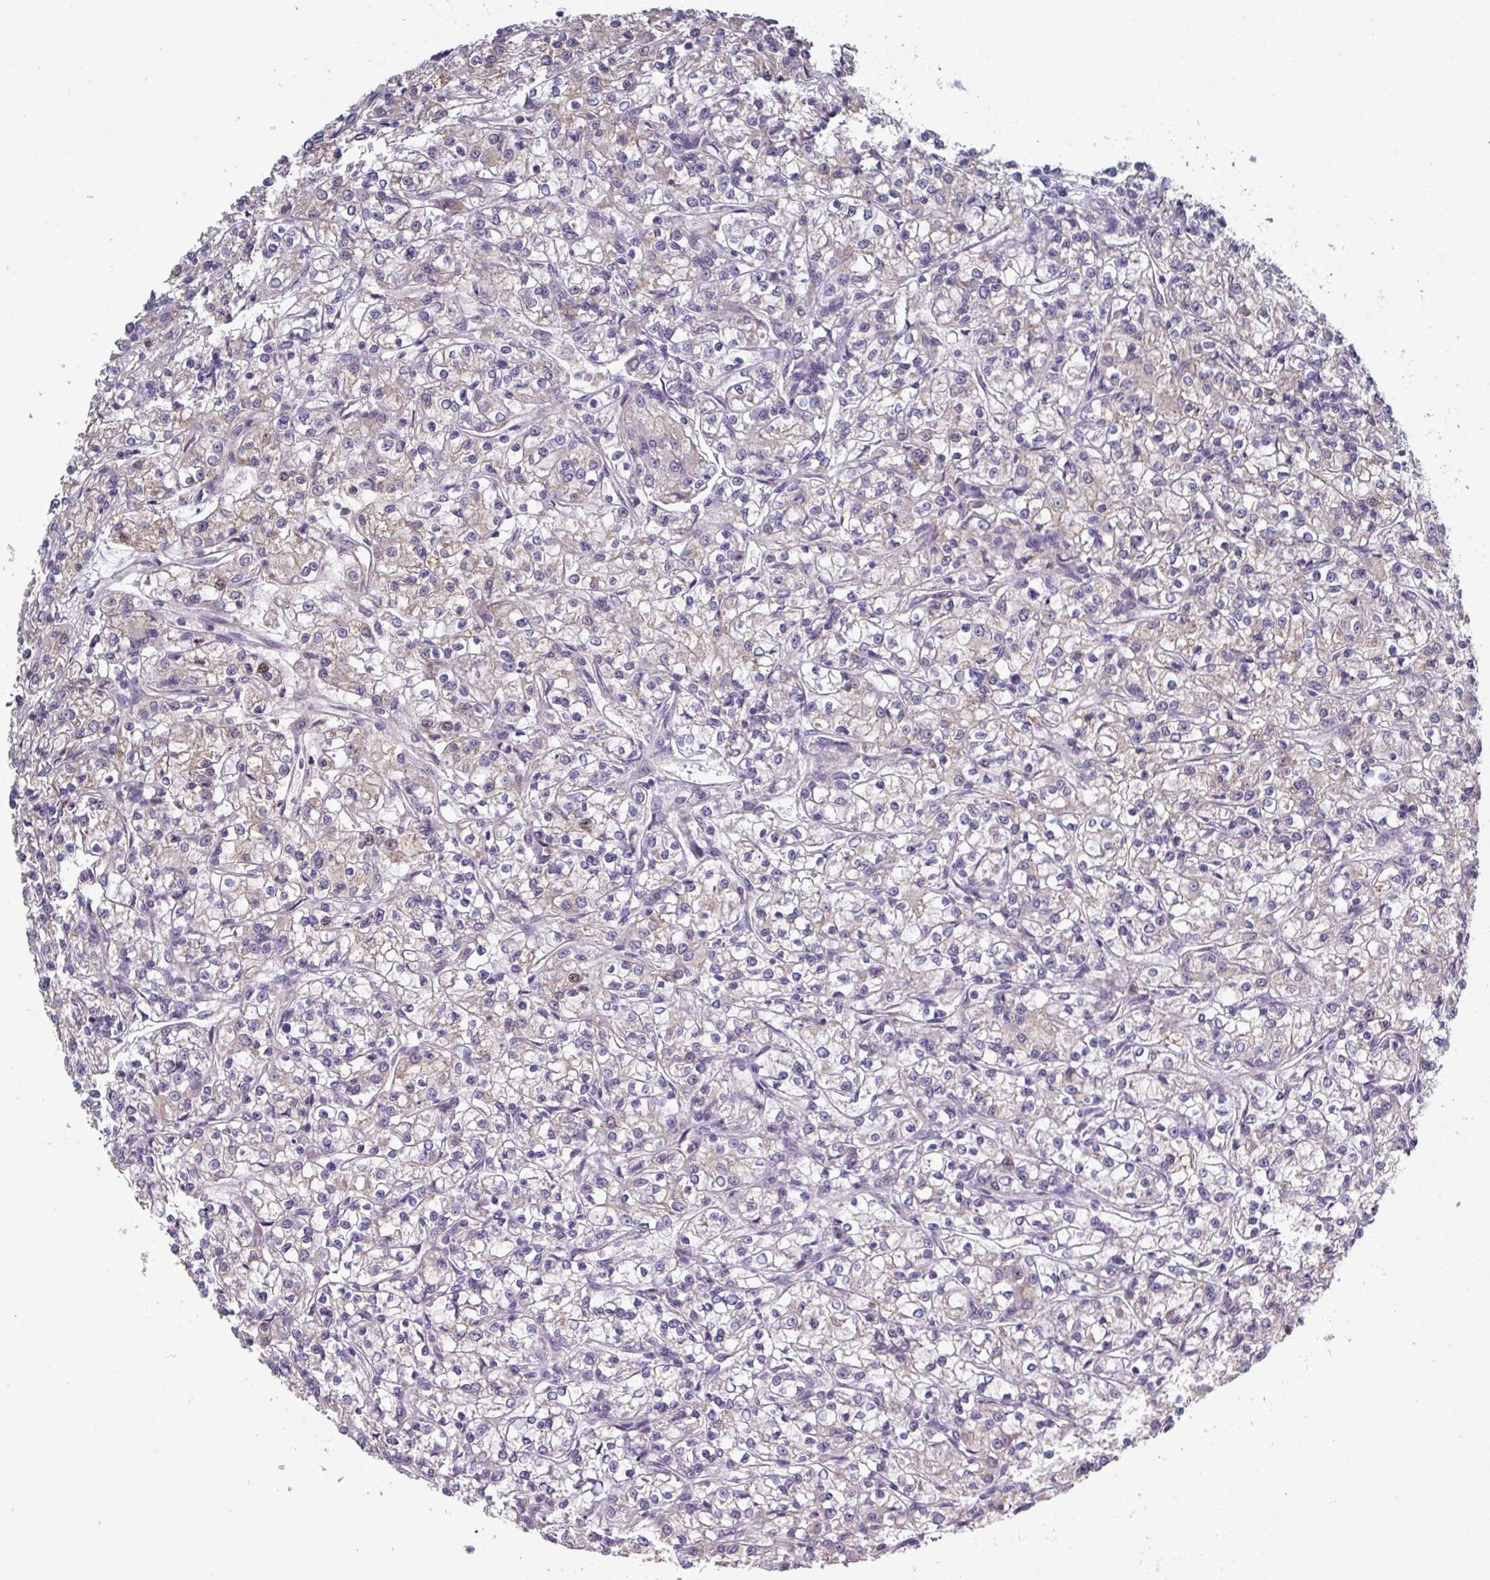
{"staining": {"intensity": "negative", "quantity": "none", "location": "none"}, "tissue": "renal cancer", "cell_type": "Tumor cells", "image_type": "cancer", "snomed": [{"axis": "morphology", "description": "Adenocarcinoma, NOS"}, {"axis": "topography", "description": "Kidney"}], "caption": "This is an IHC image of adenocarcinoma (renal). There is no expression in tumor cells.", "gene": "PRAMEF8", "patient": {"sex": "female", "age": 59}}